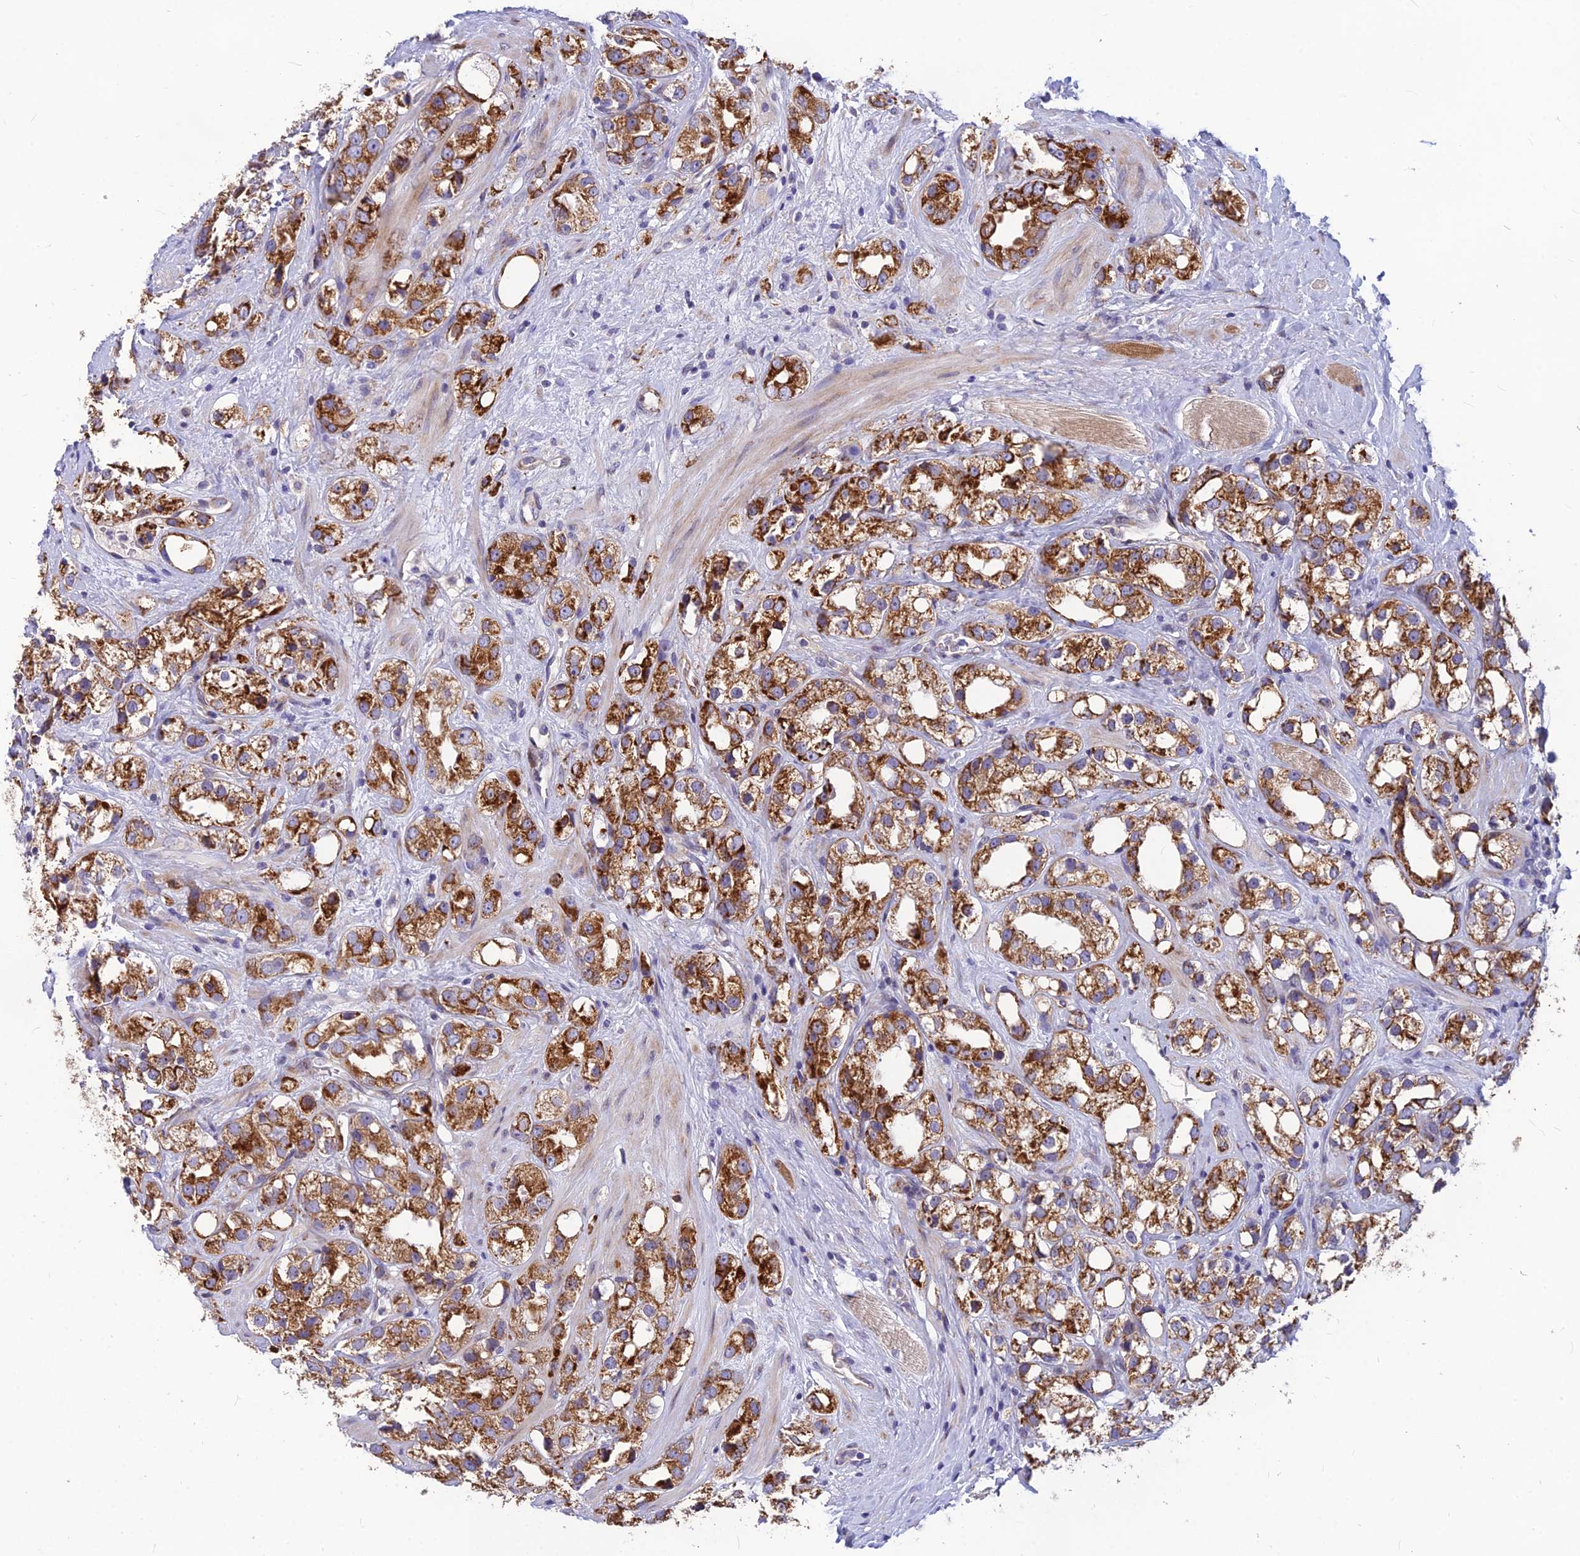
{"staining": {"intensity": "strong", "quantity": ">75%", "location": "cytoplasmic/membranous"}, "tissue": "prostate cancer", "cell_type": "Tumor cells", "image_type": "cancer", "snomed": [{"axis": "morphology", "description": "Adenocarcinoma, NOS"}, {"axis": "topography", "description": "Prostate"}], "caption": "Tumor cells exhibit strong cytoplasmic/membranous staining in approximately >75% of cells in prostate adenocarcinoma. (Stains: DAB (3,3'-diaminobenzidine) in brown, nuclei in blue, Microscopy: brightfield microscopy at high magnification).", "gene": "PTCD2", "patient": {"sex": "male", "age": 79}}